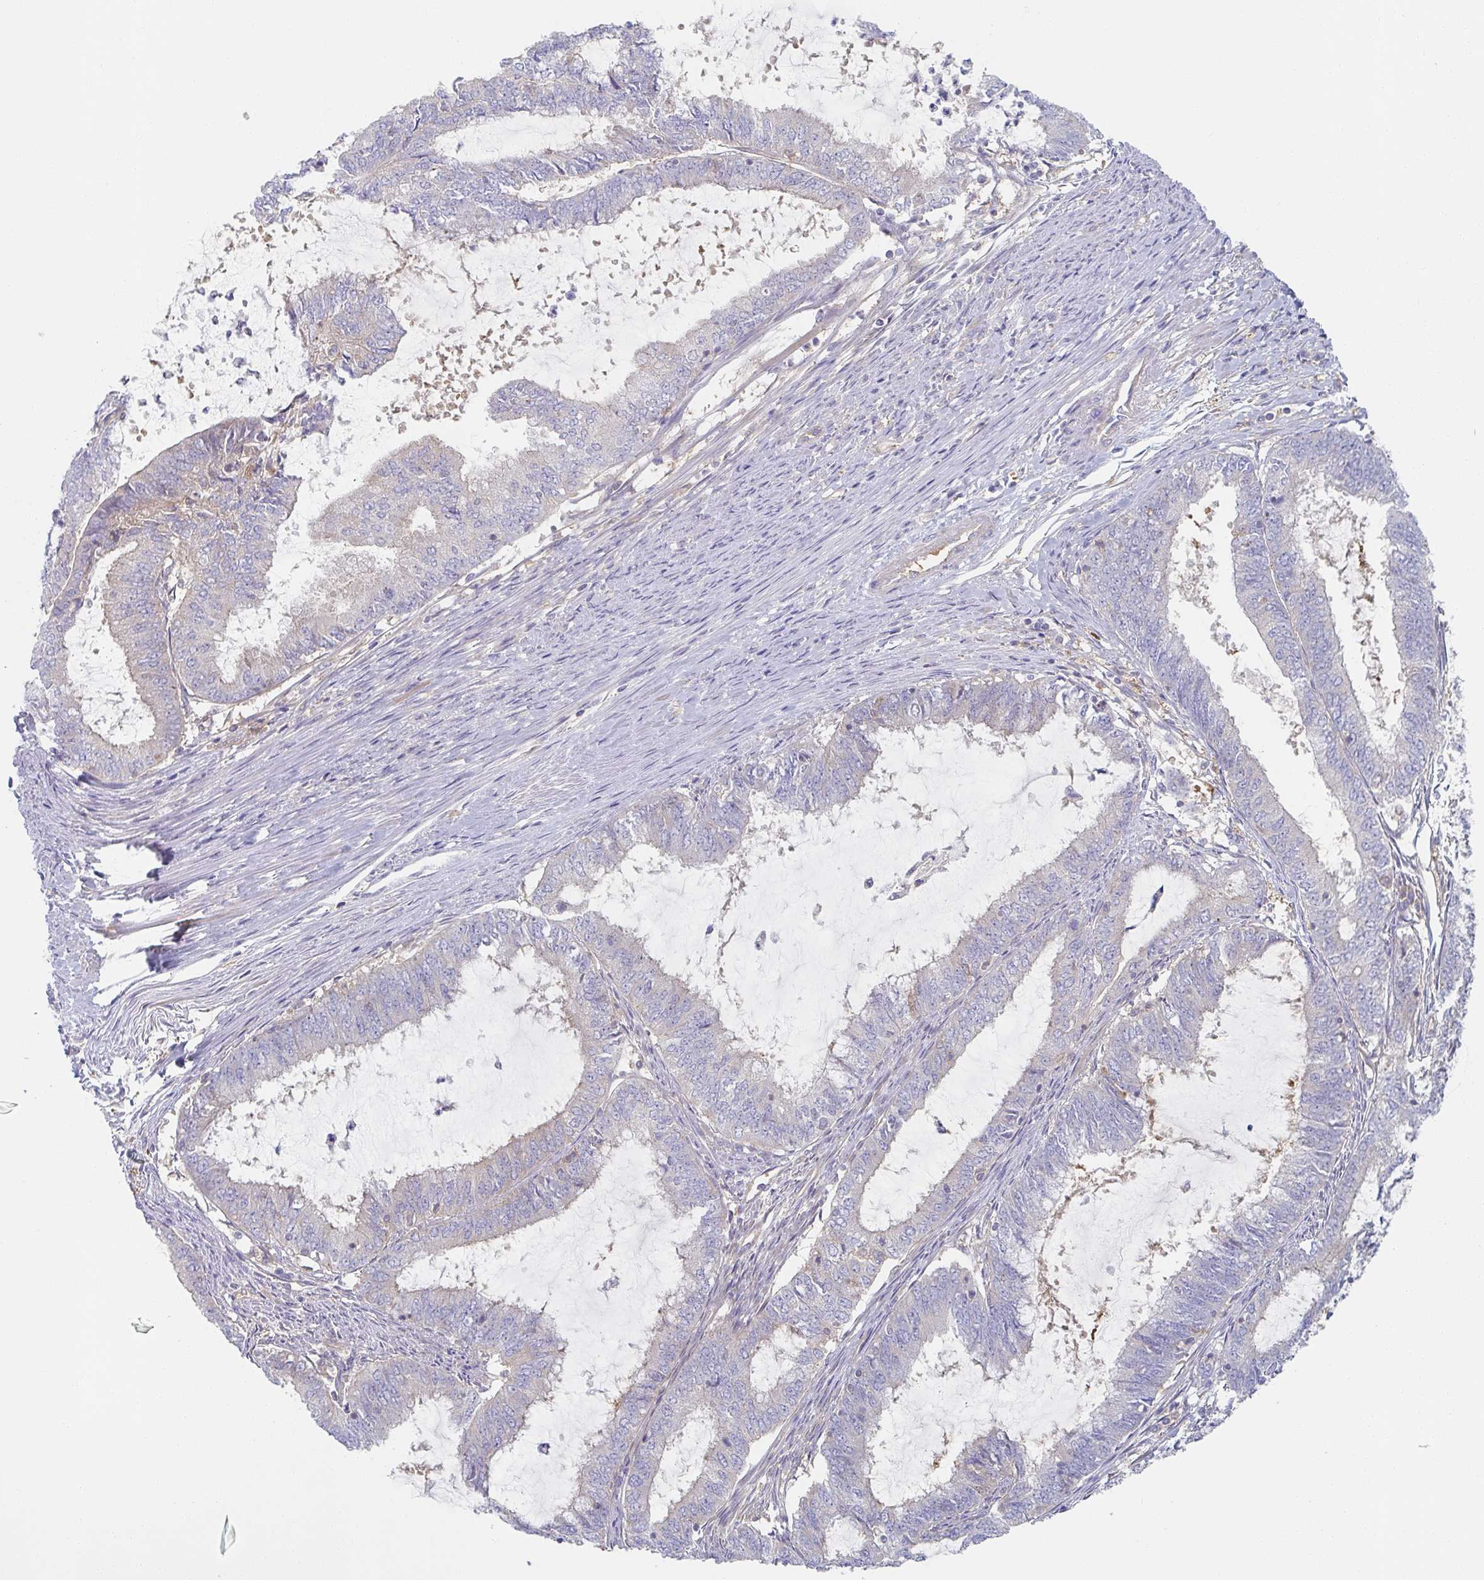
{"staining": {"intensity": "negative", "quantity": "none", "location": "none"}, "tissue": "endometrial cancer", "cell_type": "Tumor cells", "image_type": "cancer", "snomed": [{"axis": "morphology", "description": "Adenocarcinoma, NOS"}, {"axis": "topography", "description": "Endometrium"}], "caption": "This is an immunohistochemistry (IHC) micrograph of human endometrial adenocarcinoma. There is no expression in tumor cells.", "gene": "AMPD2", "patient": {"sex": "female", "age": 51}}